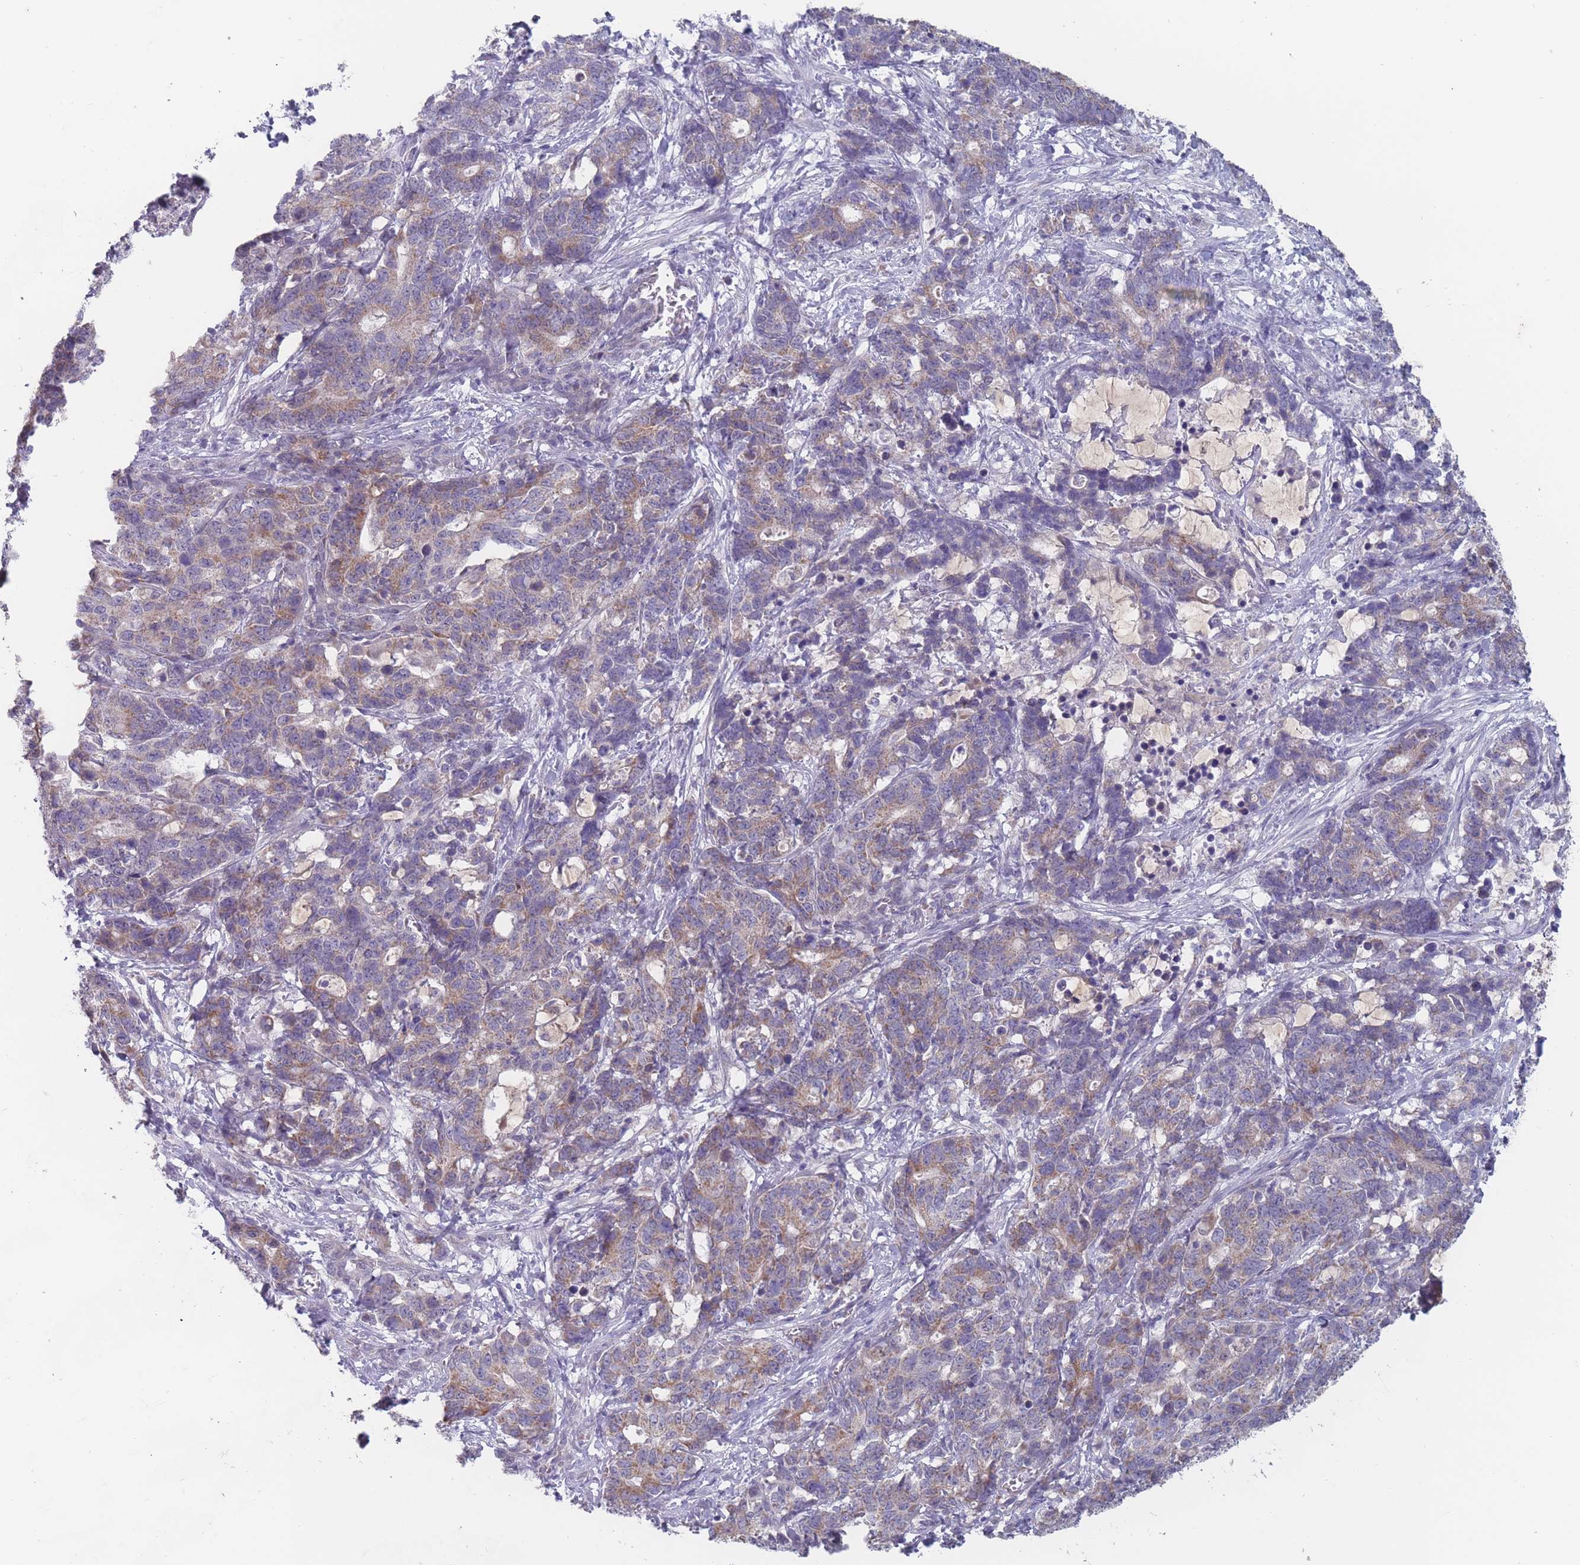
{"staining": {"intensity": "moderate", "quantity": "25%-75%", "location": "cytoplasmic/membranous"}, "tissue": "stomach cancer", "cell_type": "Tumor cells", "image_type": "cancer", "snomed": [{"axis": "morphology", "description": "Normal tissue, NOS"}, {"axis": "morphology", "description": "Adenocarcinoma, NOS"}, {"axis": "topography", "description": "Stomach"}], "caption": "A medium amount of moderate cytoplasmic/membranous expression is identified in approximately 25%-75% of tumor cells in stomach cancer (adenocarcinoma) tissue.", "gene": "PEX7", "patient": {"sex": "female", "age": 64}}